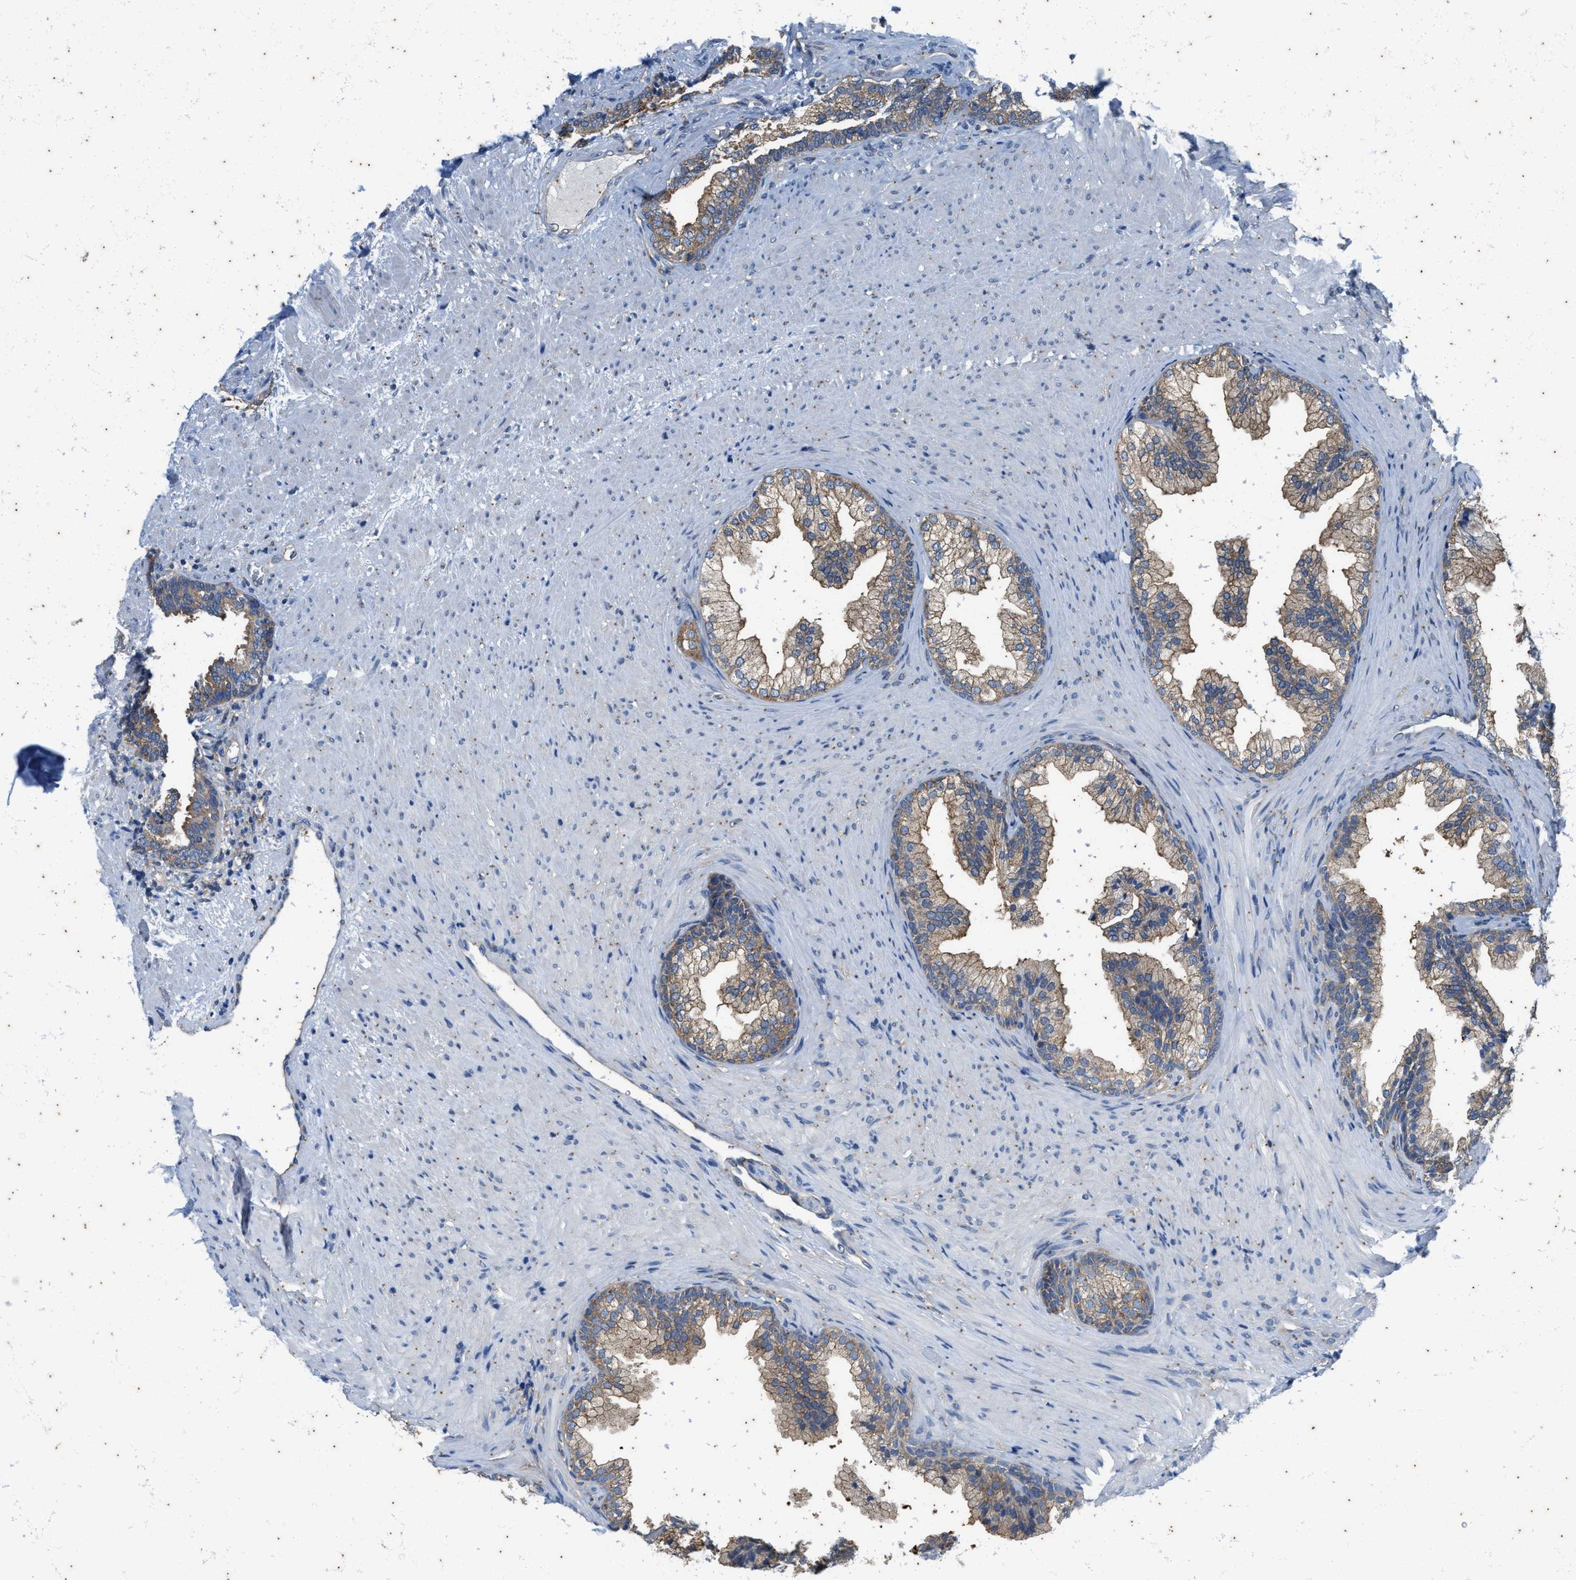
{"staining": {"intensity": "moderate", "quantity": ">75%", "location": "cytoplasmic/membranous"}, "tissue": "prostate", "cell_type": "Glandular cells", "image_type": "normal", "snomed": [{"axis": "morphology", "description": "Normal tissue, NOS"}, {"axis": "topography", "description": "Prostate"}], "caption": "Glandular cells show moderate cytoplasmic/membranous staining in approximately >75% of cells in benign prostate. (Stains: DAB (3,3'-diaminobenzidine) in brown, nuclei in blue, Microscopy: brightfield microscopy at high magnification).", "gene": "COX19", "patient": {"sex": "male", "age": 76}}